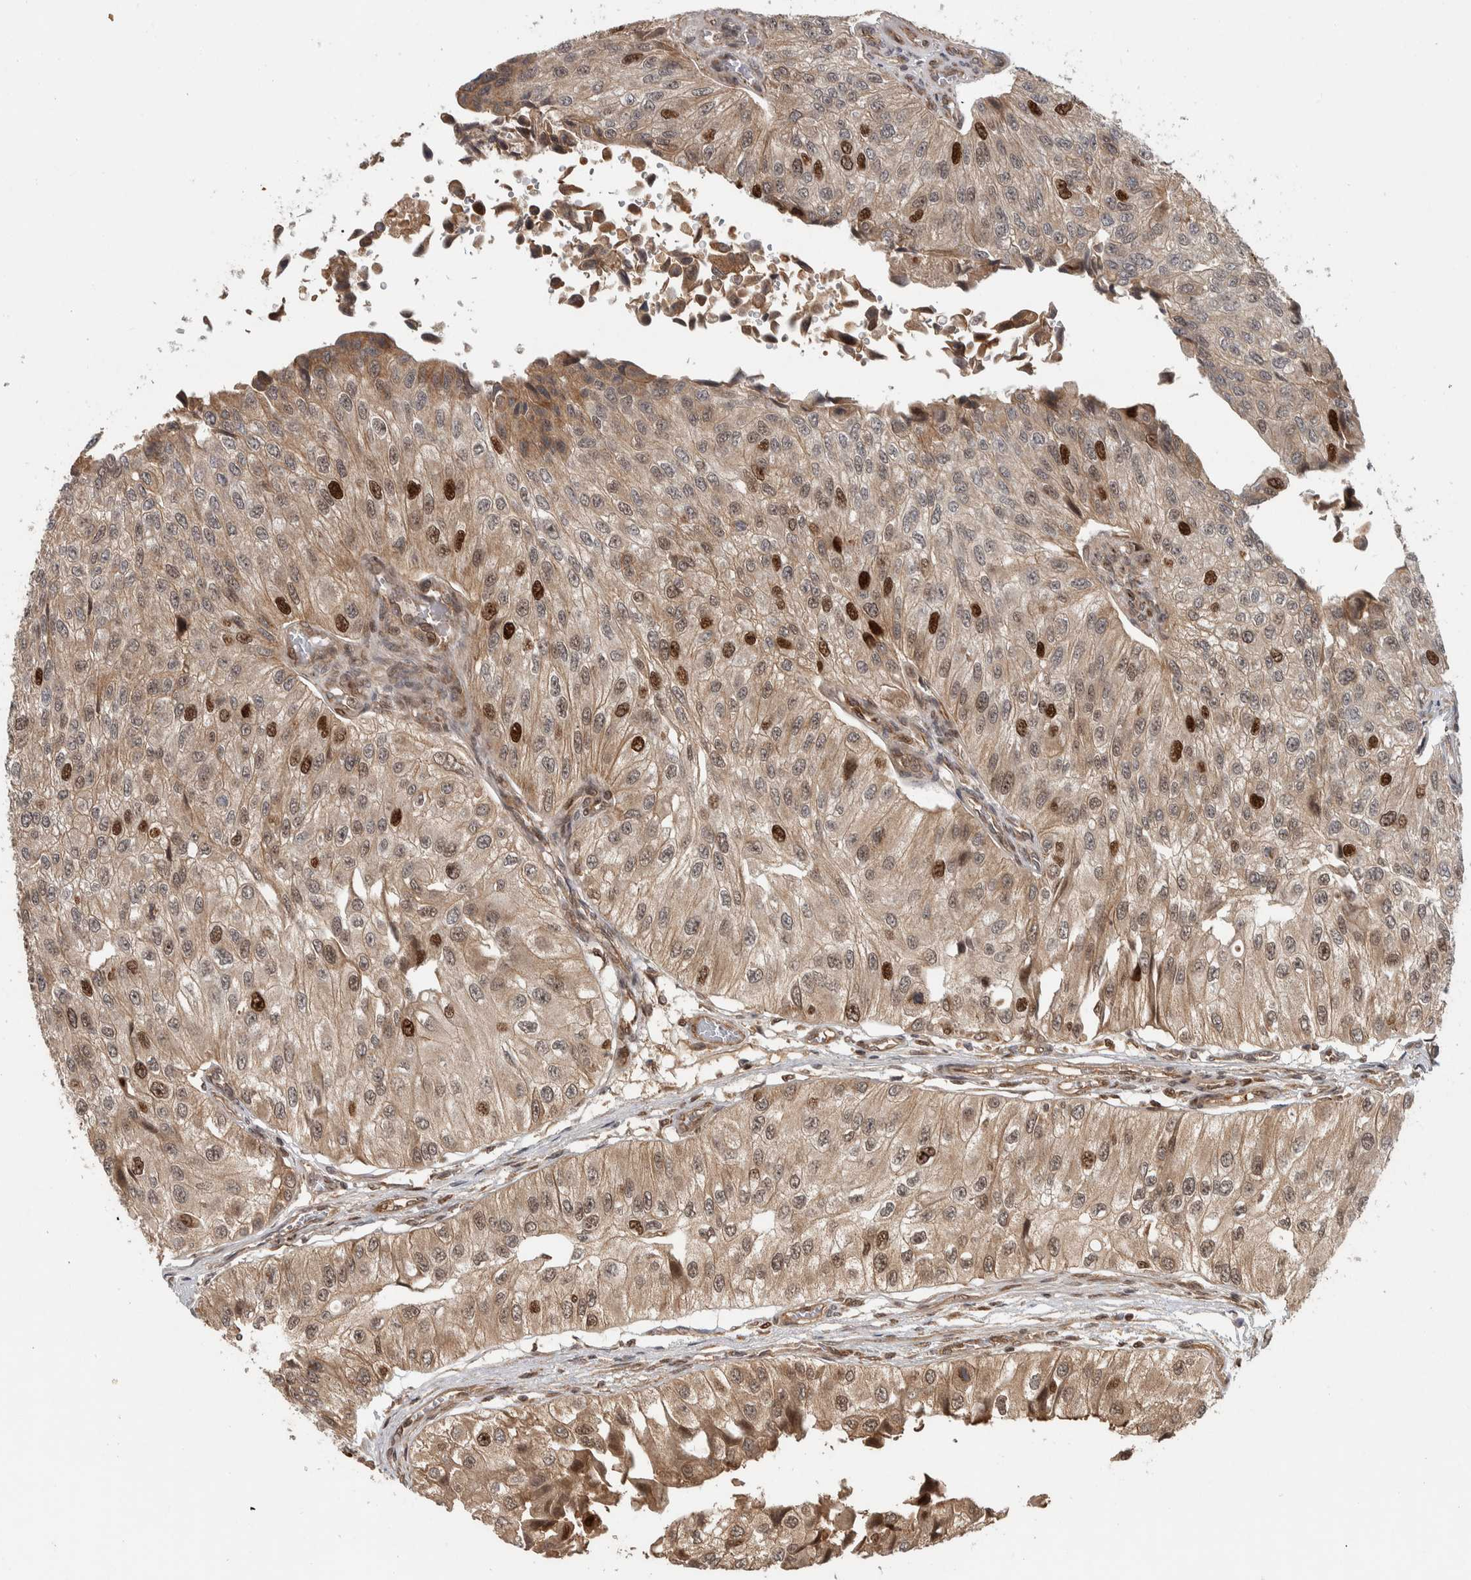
{"staining": {"intensity": "strong", "quantity": "<25%", "location": "cytoplasmic/membranous,nuclear"}, "tissue": "urothelial cancer", "cell_type": "Tumor cells", "image_type": "cancer", "snomed": [{"axis": "morphology", "description": "Urothelial carcinoma, High grade"}, {"axis": "topography", "description": "Kidney"}, {"axis": "topography", "description": "Urinary bladder"}], "caption": "An immunohistochemistry micrograph of tumor tissue is shown. Protein staining in brown highlights strong cytoplasmic/membranous and nuclear positivity in urothelial cancer within tumor cells. Ihc stains the protein of interest in brown and the nuclei are stained blue.", "gene": "RPS6KA4", "patient": {"sex": "male", "age": 77}}